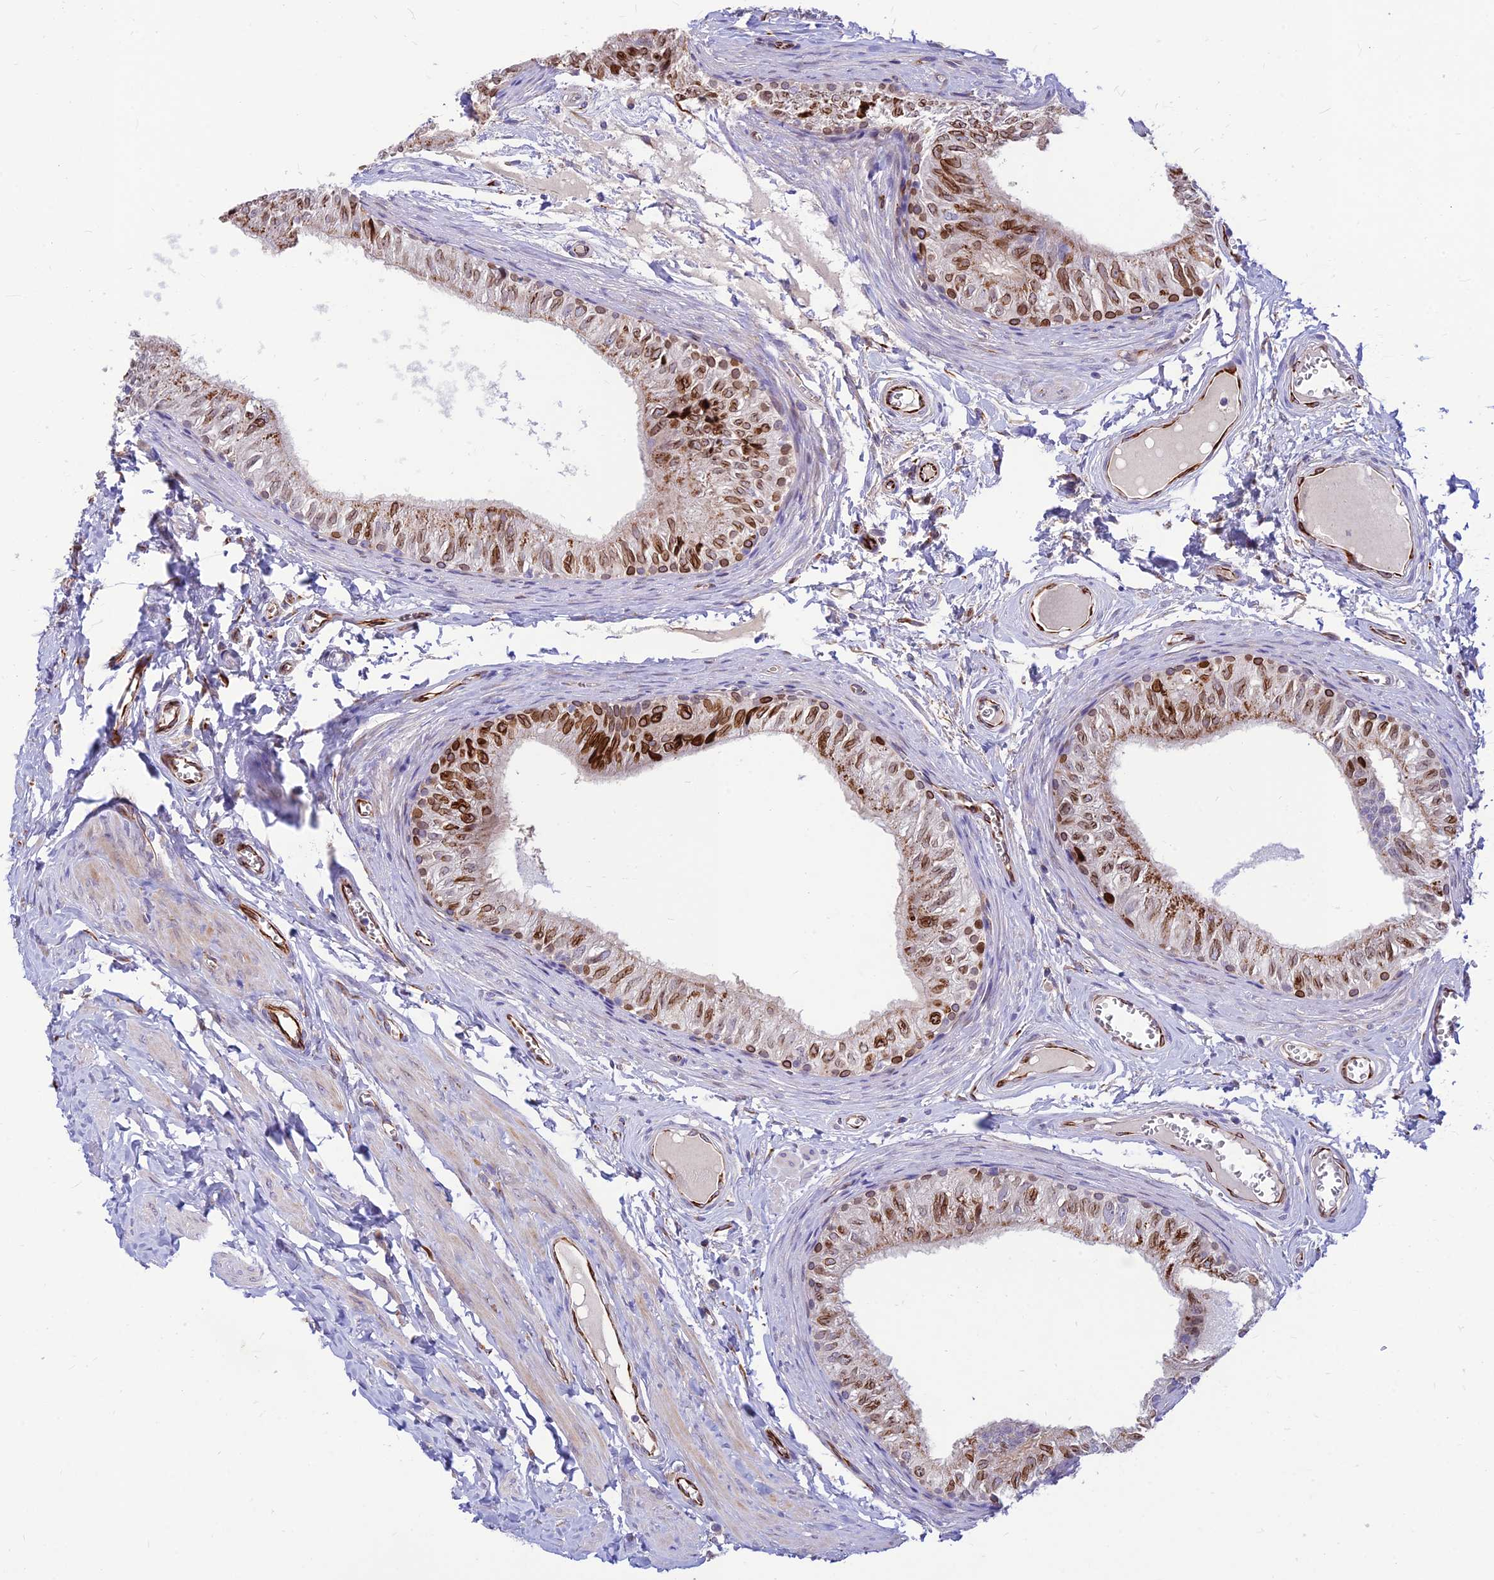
{"staining": {"intensity": "strong", "quantity": ">75%", "location": "cytoplasmic/membranous,nuclear"}, "tissue": "epididymis", "cell_type": "Glandular cells", "image_type": "normal", "snomed": [{"axis": "morphology", "description": "Normal tissue, NOS"}, {"axis": "topography", "description": "Epididymis"}], "caption": "An immunohistochemistry (IHC) micrograph of benign tissue is shown. Protein staining in brown labels strong cytoplasmic/membranous,nuclear positivity in epididymis within glandular cells. The staining was performed using DAB (3,3'-diaminobenzidine) to visualize the protein expression in brown, while the nuclei were stained in blue with hematoxylin (Magnification: 20x).", "gene": "ST8SIA5", "patient": {"sex": "male", "age": 42}}